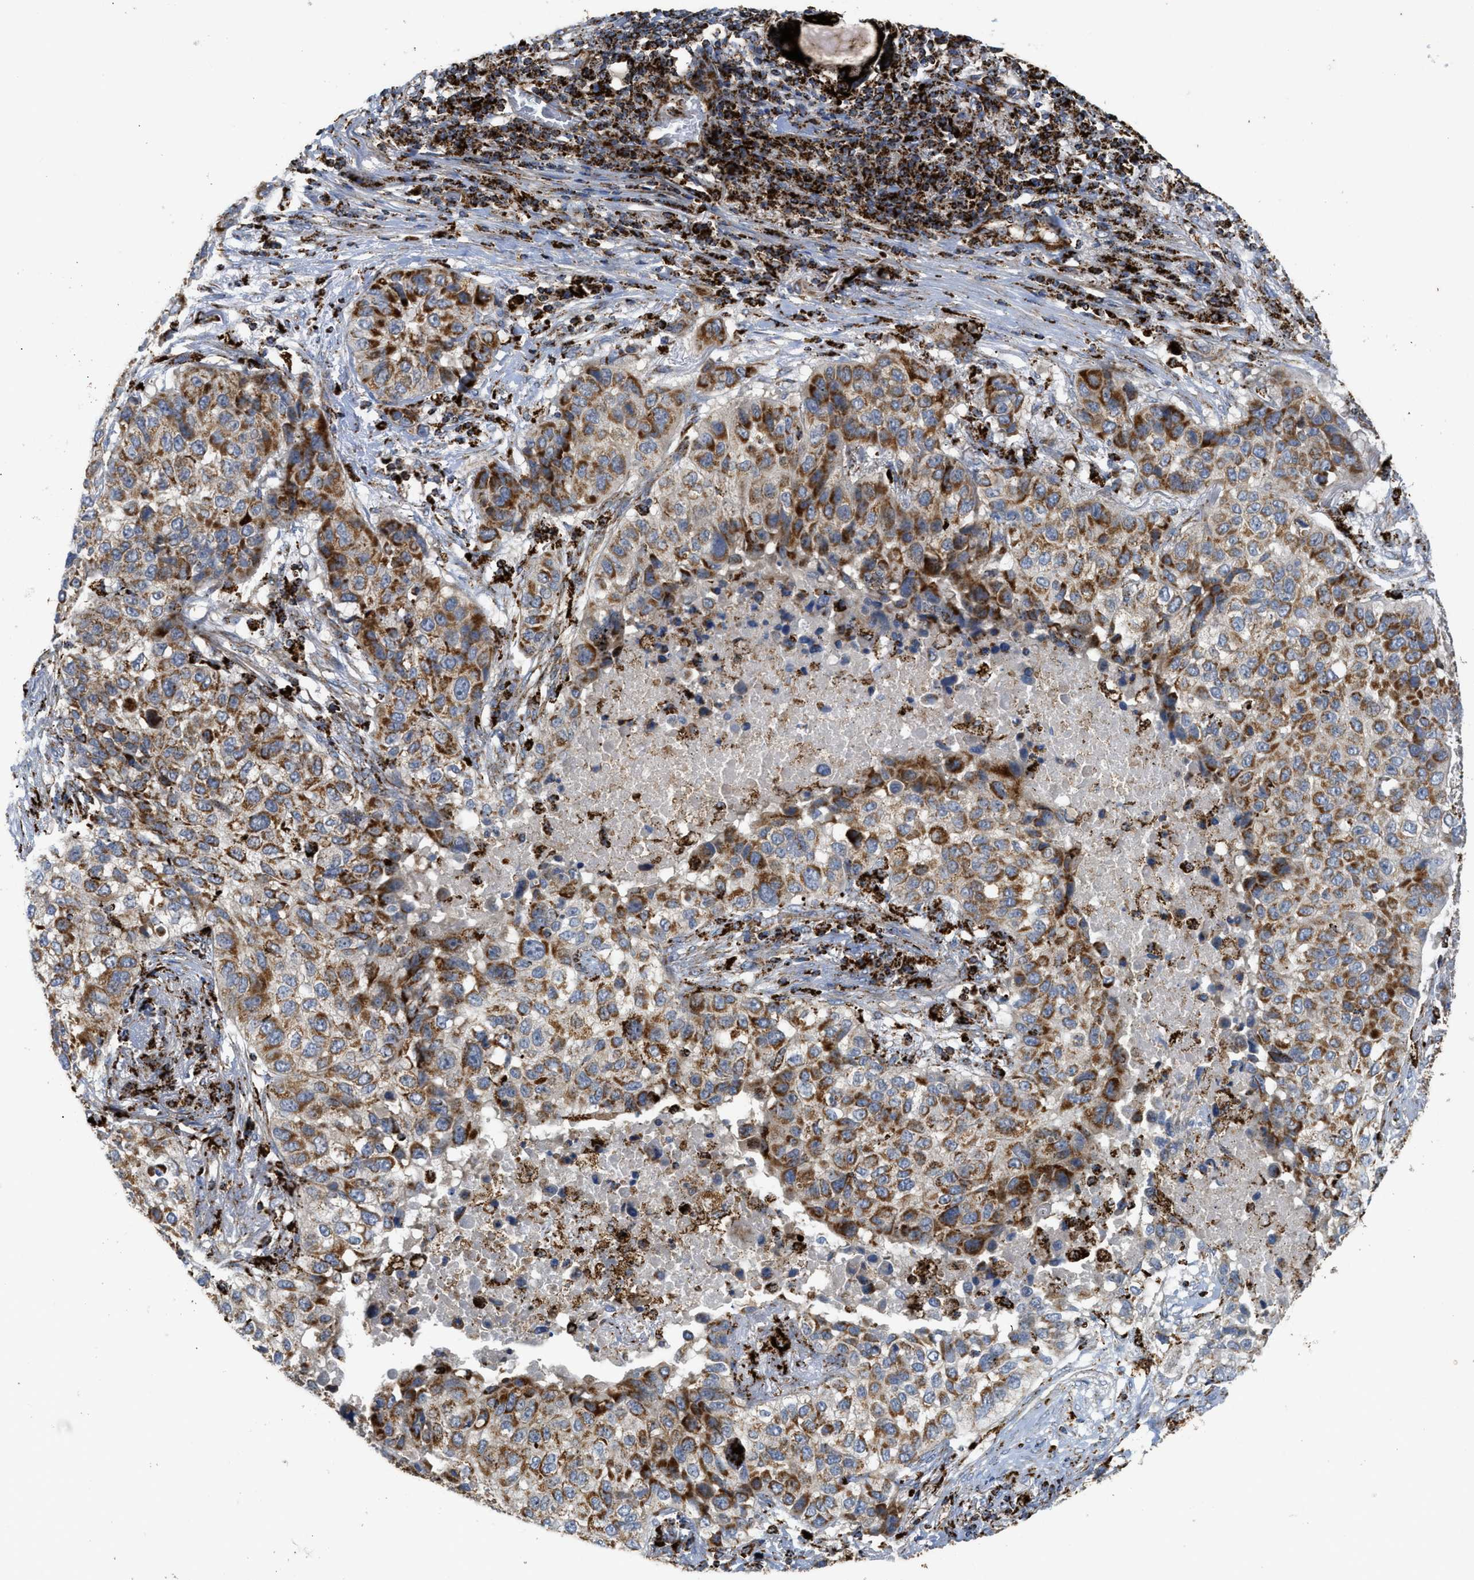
{"staining": {"intensity": "strong", "quantity": ">75%", "location": "cytoplasmic/membranous"}, "tissue": "lung cancer", "cell_type": "Tumor cells", "image_type": "cancer", "snomed": [{"axis": "morphology", "description": "Squamous cell carcinoma, NOS"}, {"axis": "topography", "description": "Lung"}], "caption": "IHC micrograph of neoplastic tissue: squamous cell carcinoma (lung) stained using IHC shows high levels of strong protein expression localized specifically in the cytoplasmic/membranous of tumor cells, appearing as a cytoplasmic/membranous brown color.", "gene": "SQOR", "patient": {"sex": "male", "age": 57}}